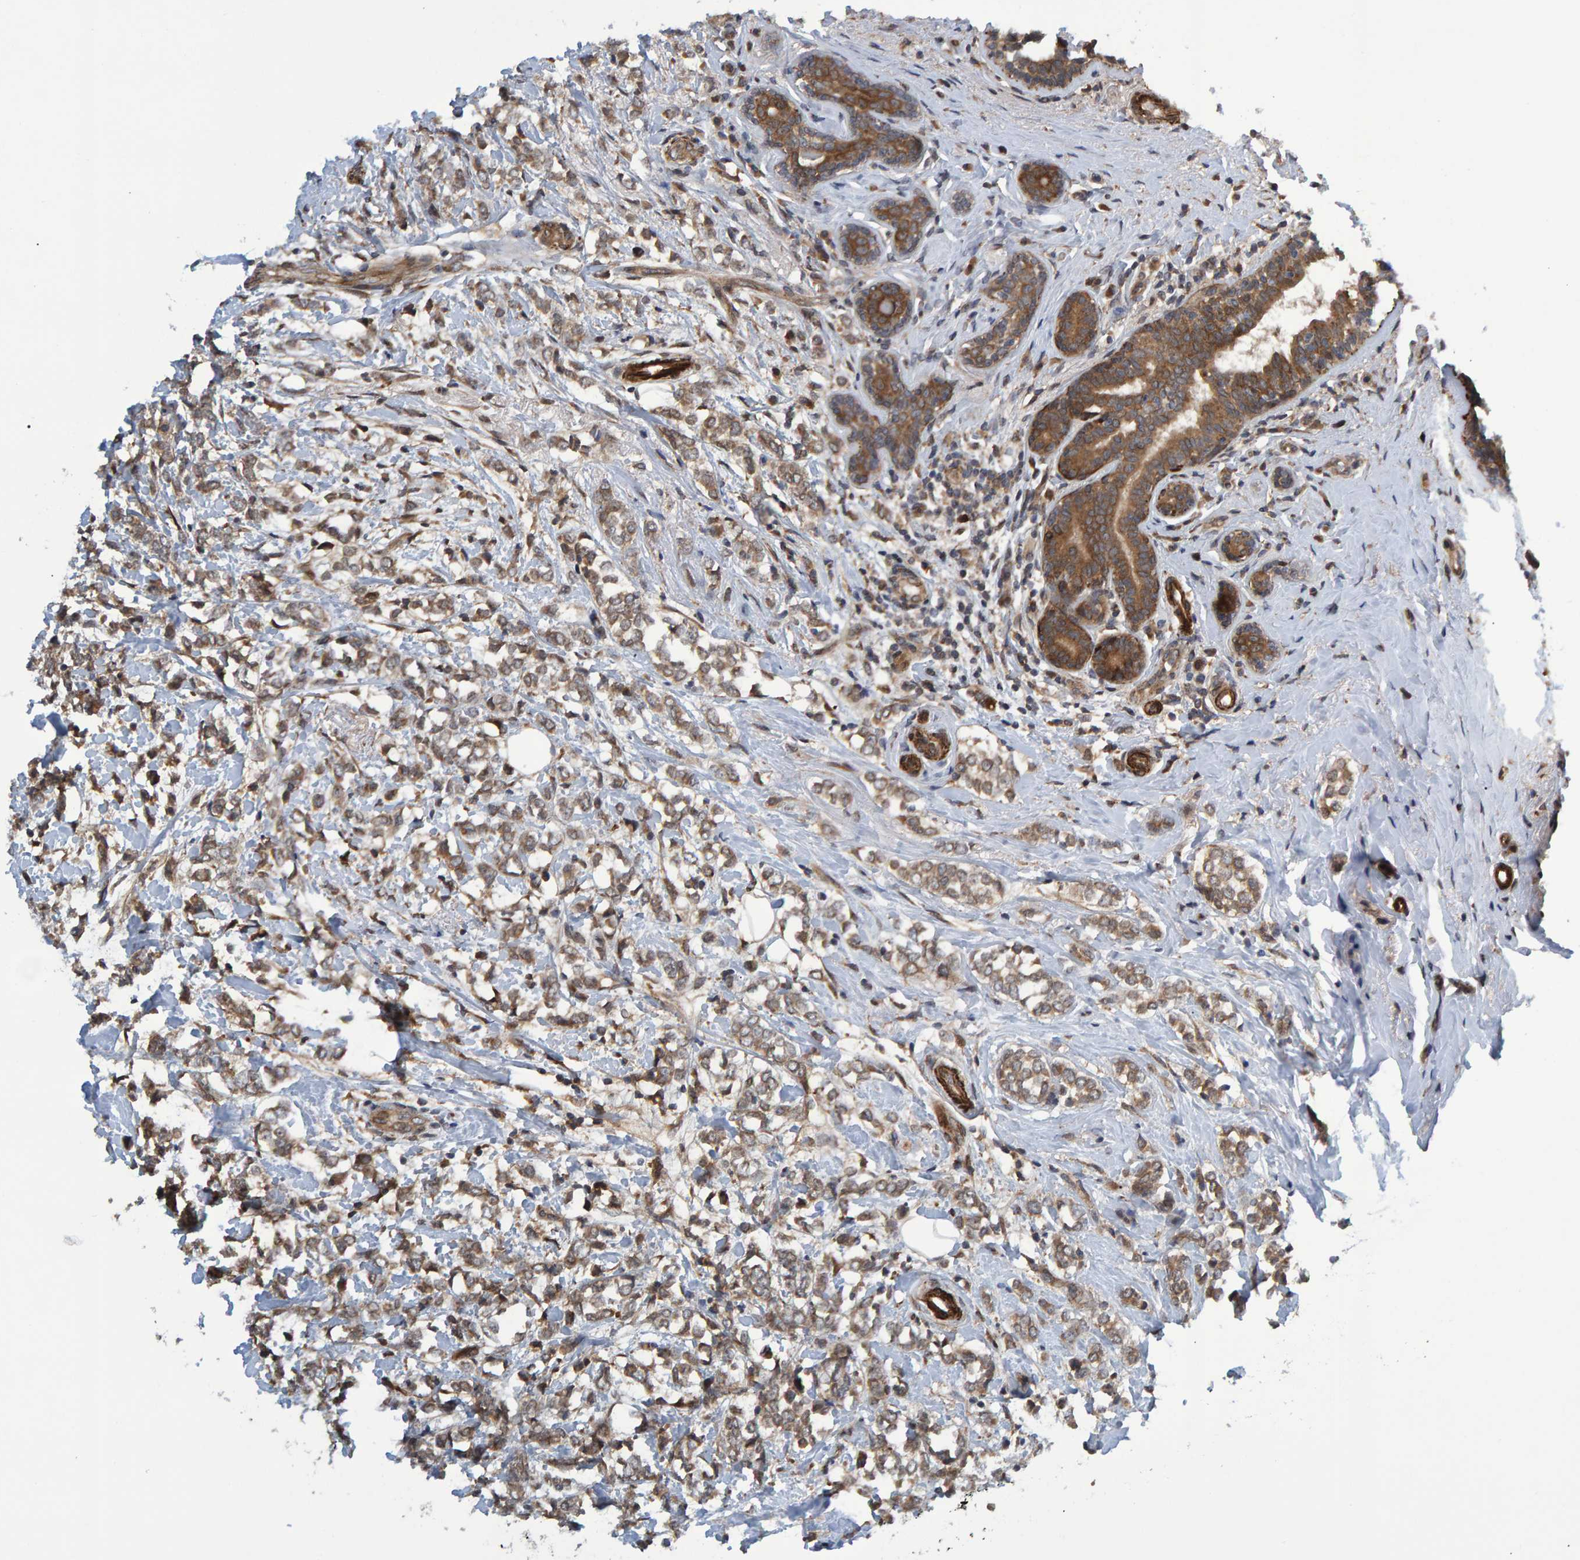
{"staining": {"intensity": "weak", "quantity": ">75%", "location": "cytoplasmic/membranous"}, "tissue": "breast cancer", "cell_type": "Tumor cells", "image_type": "cancer", "snomed": [{"axis": "morphology", "description": "Normal tissue, NOS"}, {"axis": "morphology", "description": "Lobular carcinoma"}, {"axis": "topography", "description": "Breast"}], "caption": "The photomicrograph displays staining of breast lobular carcinoma, revealing weak cytoplasmic/membranous protein positivity (brown color) within tumor cells.", "gene": "ATP6V1H", "patient": {"sex": "female", "age": 47}}